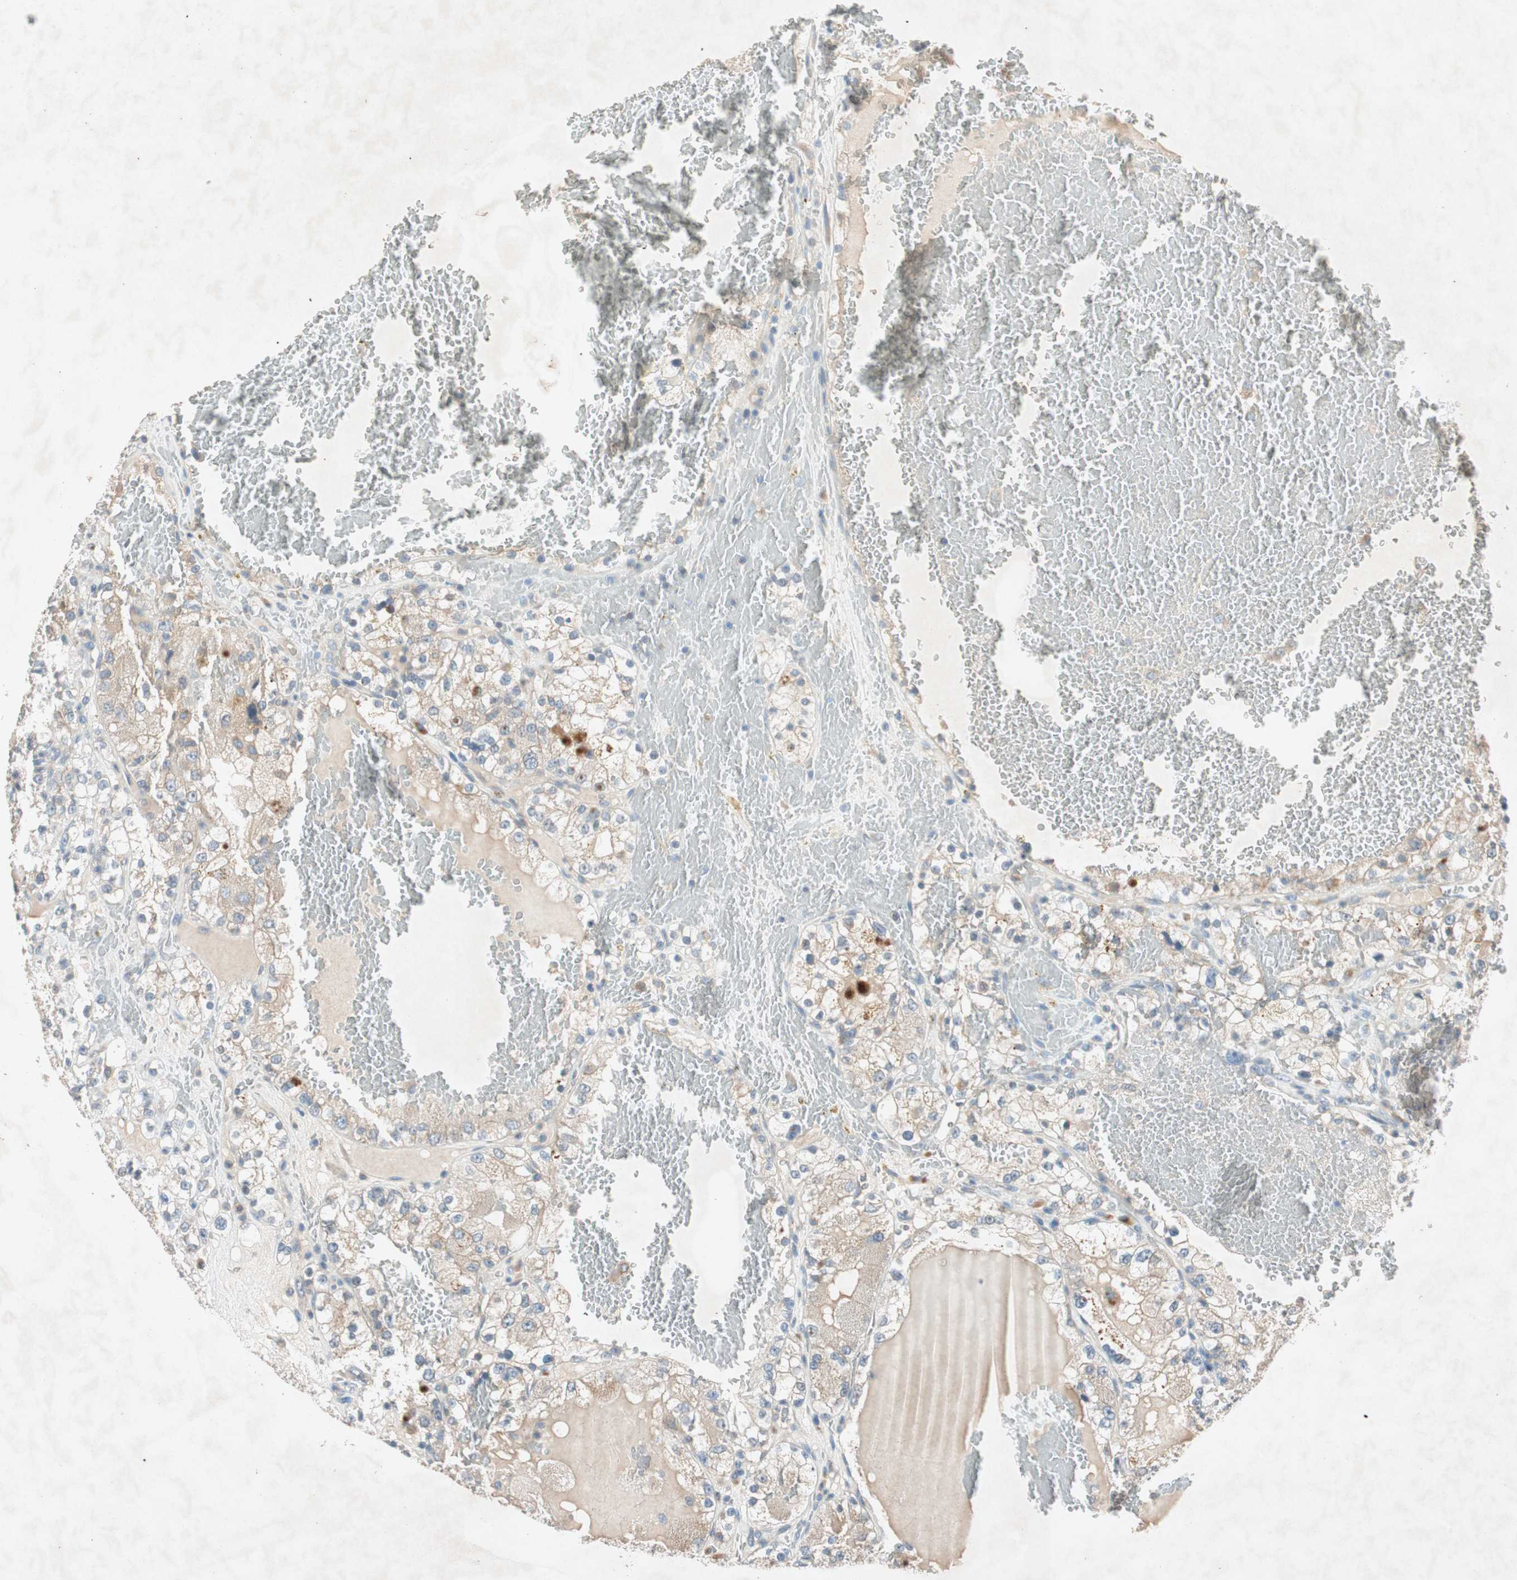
{"staining": {"intensity": "weak", "quantity": "25%-75%", "location": "cytoplasmic/membranous"}, "tissue": "renal cancer", "cell_type": "Tumor cells", "image_type": "cancer", "snomed": [{"axis": "morphology", "description": "Normal tissue, NOS"}, {"axis": "morphology", "description": "Adenocarcinoma, NOS"}, {"axis": "topography", "description": "Kidney"}], "caption": "Renal cancer tissue exhibits weak cytoplasmic/membranous staining in approximately 25%-75% of tumor cells", "gene": "NKAIN1", "patient": {"sex": "male", "age": 61}}